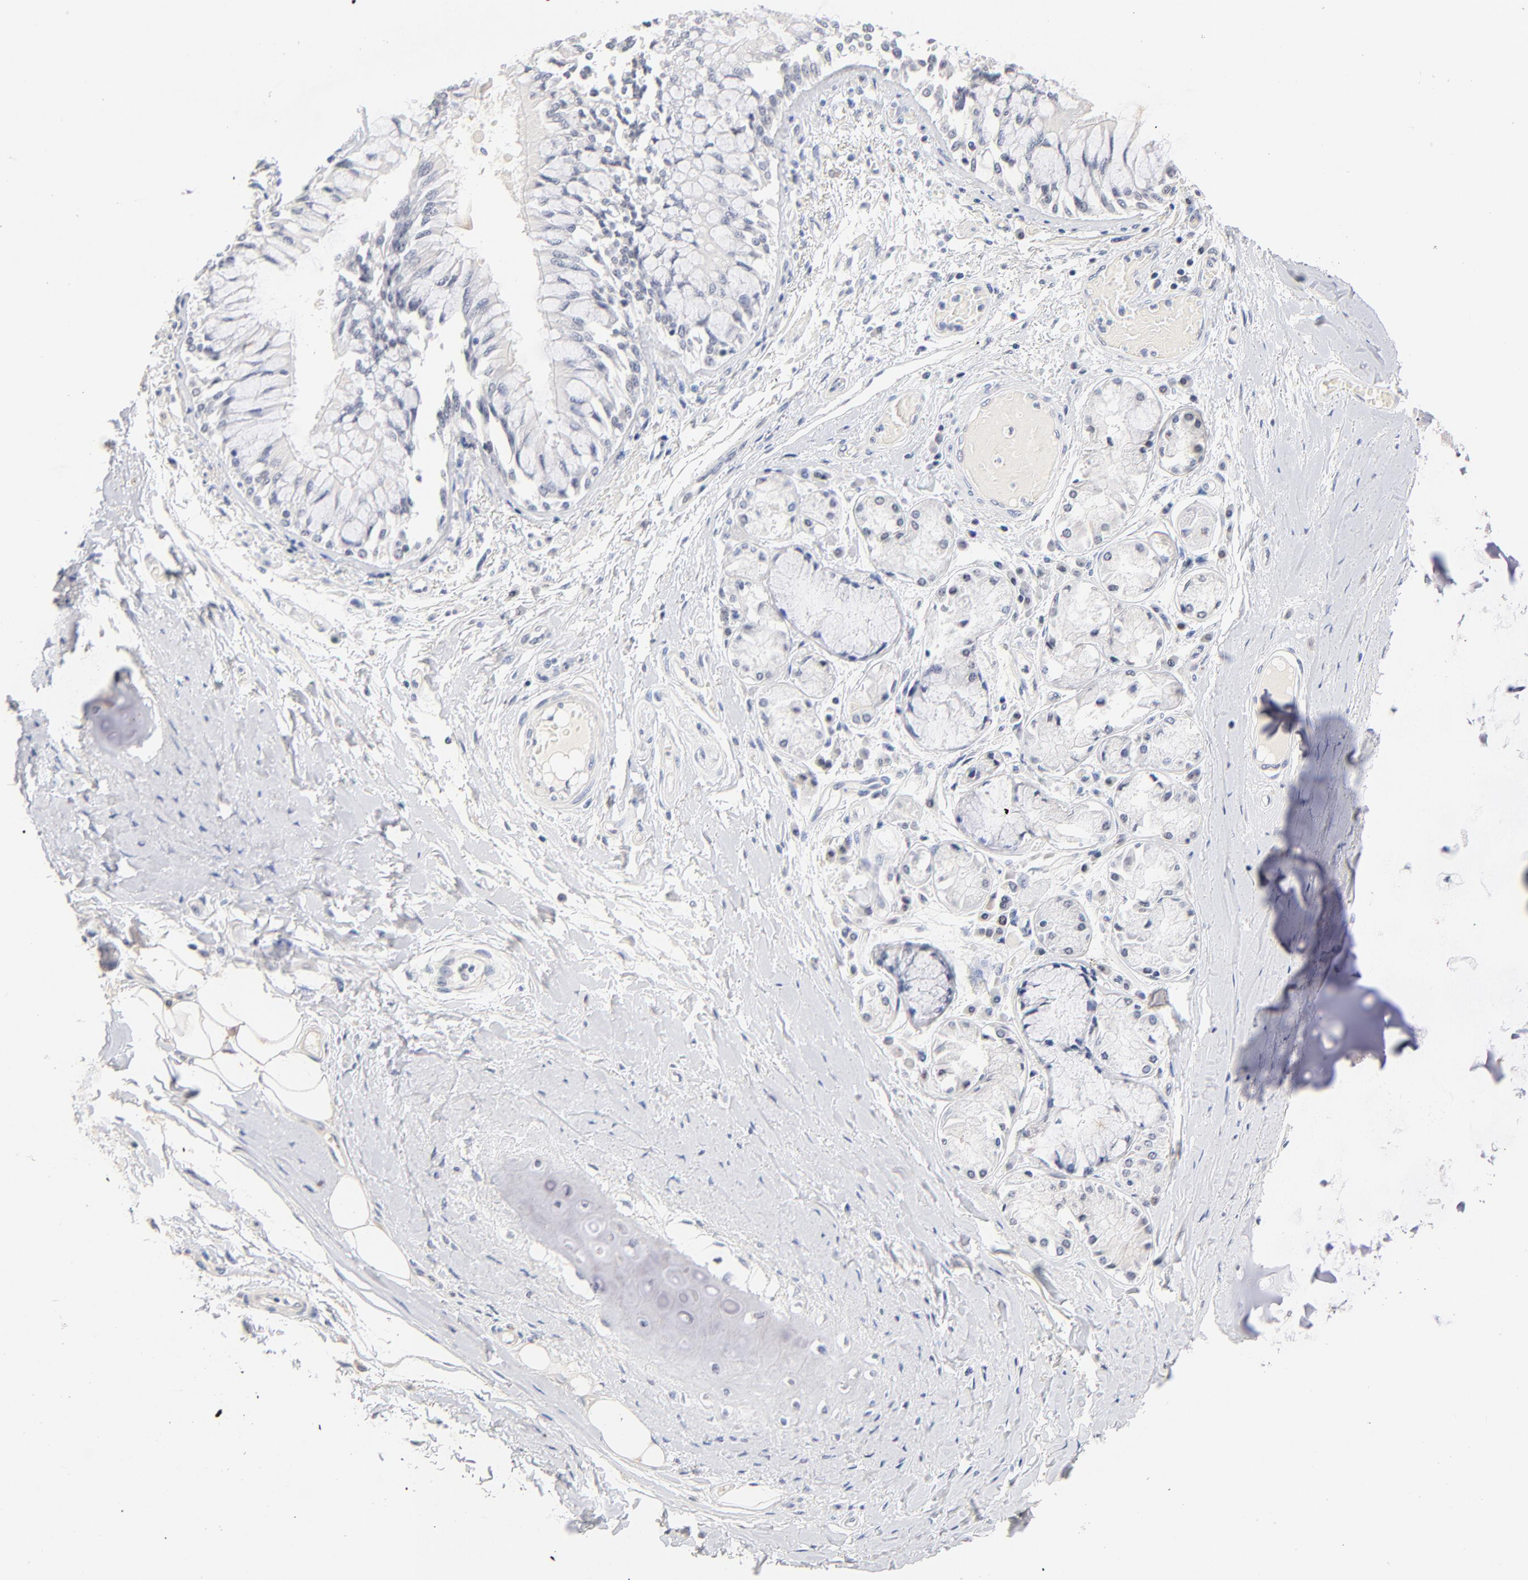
{"staining": {"intensity": "negative", "quantity": "none", "location": "none"}, "tissue": "bronchus", "cell_type": "Respiratory epithelial cells", "image_type": "normal", "snomed": [{"axis": "morphology", "description": "Normal tissue, NOS"}, {"axis": "topography", "description": "Cartilage tissue"}, {"axis": "topography", "description": "Bronchus"}, {"axis": "topography", "description": "Lung"}, {"axis": "topography", "description": "Peripheral nerve tissue"}], "caption": "This is a photomicrograph of IHC staining of benign bronchus, which shows no expression in respiratory epithelial cells.", "gene": "ORC2", "patient": {"sex": "female", "age": 49}}